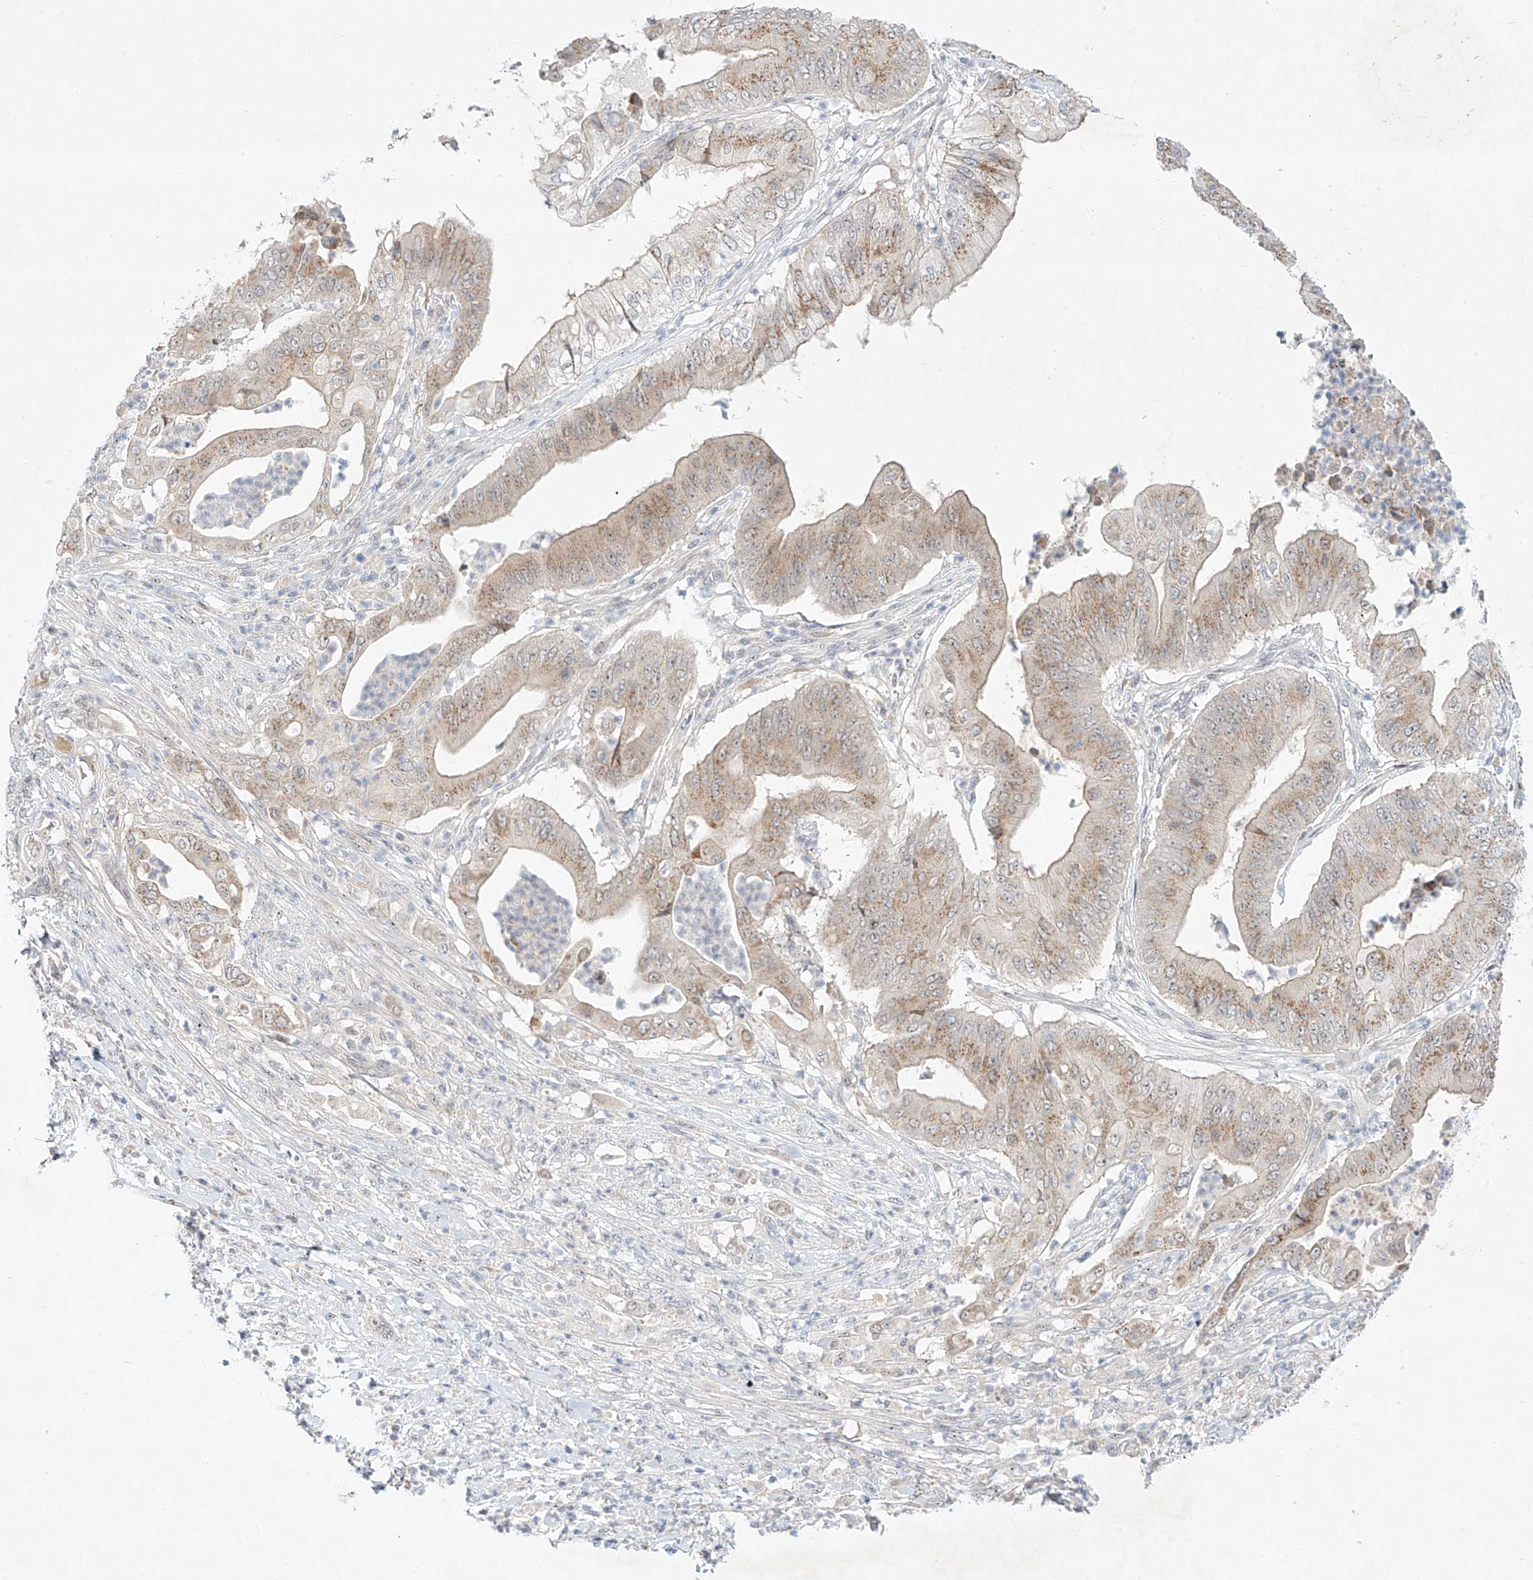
{"staining": {"intensity": "moderate", "quantity": "25%-75%", "location": "cytoplasmic/membranous"}, "tissue": "pancreatic cancer", "cell_type": "Tumor cells", "image_type": "cancer", "snomed": [{"axis": "morphology", "description": "Adenocarcinoma, NOS"}, {"axis": "topography", "description": "Pancreas"}], "caption": "Immunohistochemistry (IHC) (DAB (3,3'-diaminobenzidine)) staining of adenocarcinoma (pancreatic) shows moderate cytoplasmic/membranous protein staining in approximately 25%-75% of tumor cells. Using DAB (3,3'-diaminobenzidine) (brown) and hematoxylin (blue) stains, captured at high magnification using brightfield microscopy.", "gene": "PAK6", "patient": {"sex": "female", "age": 77}}